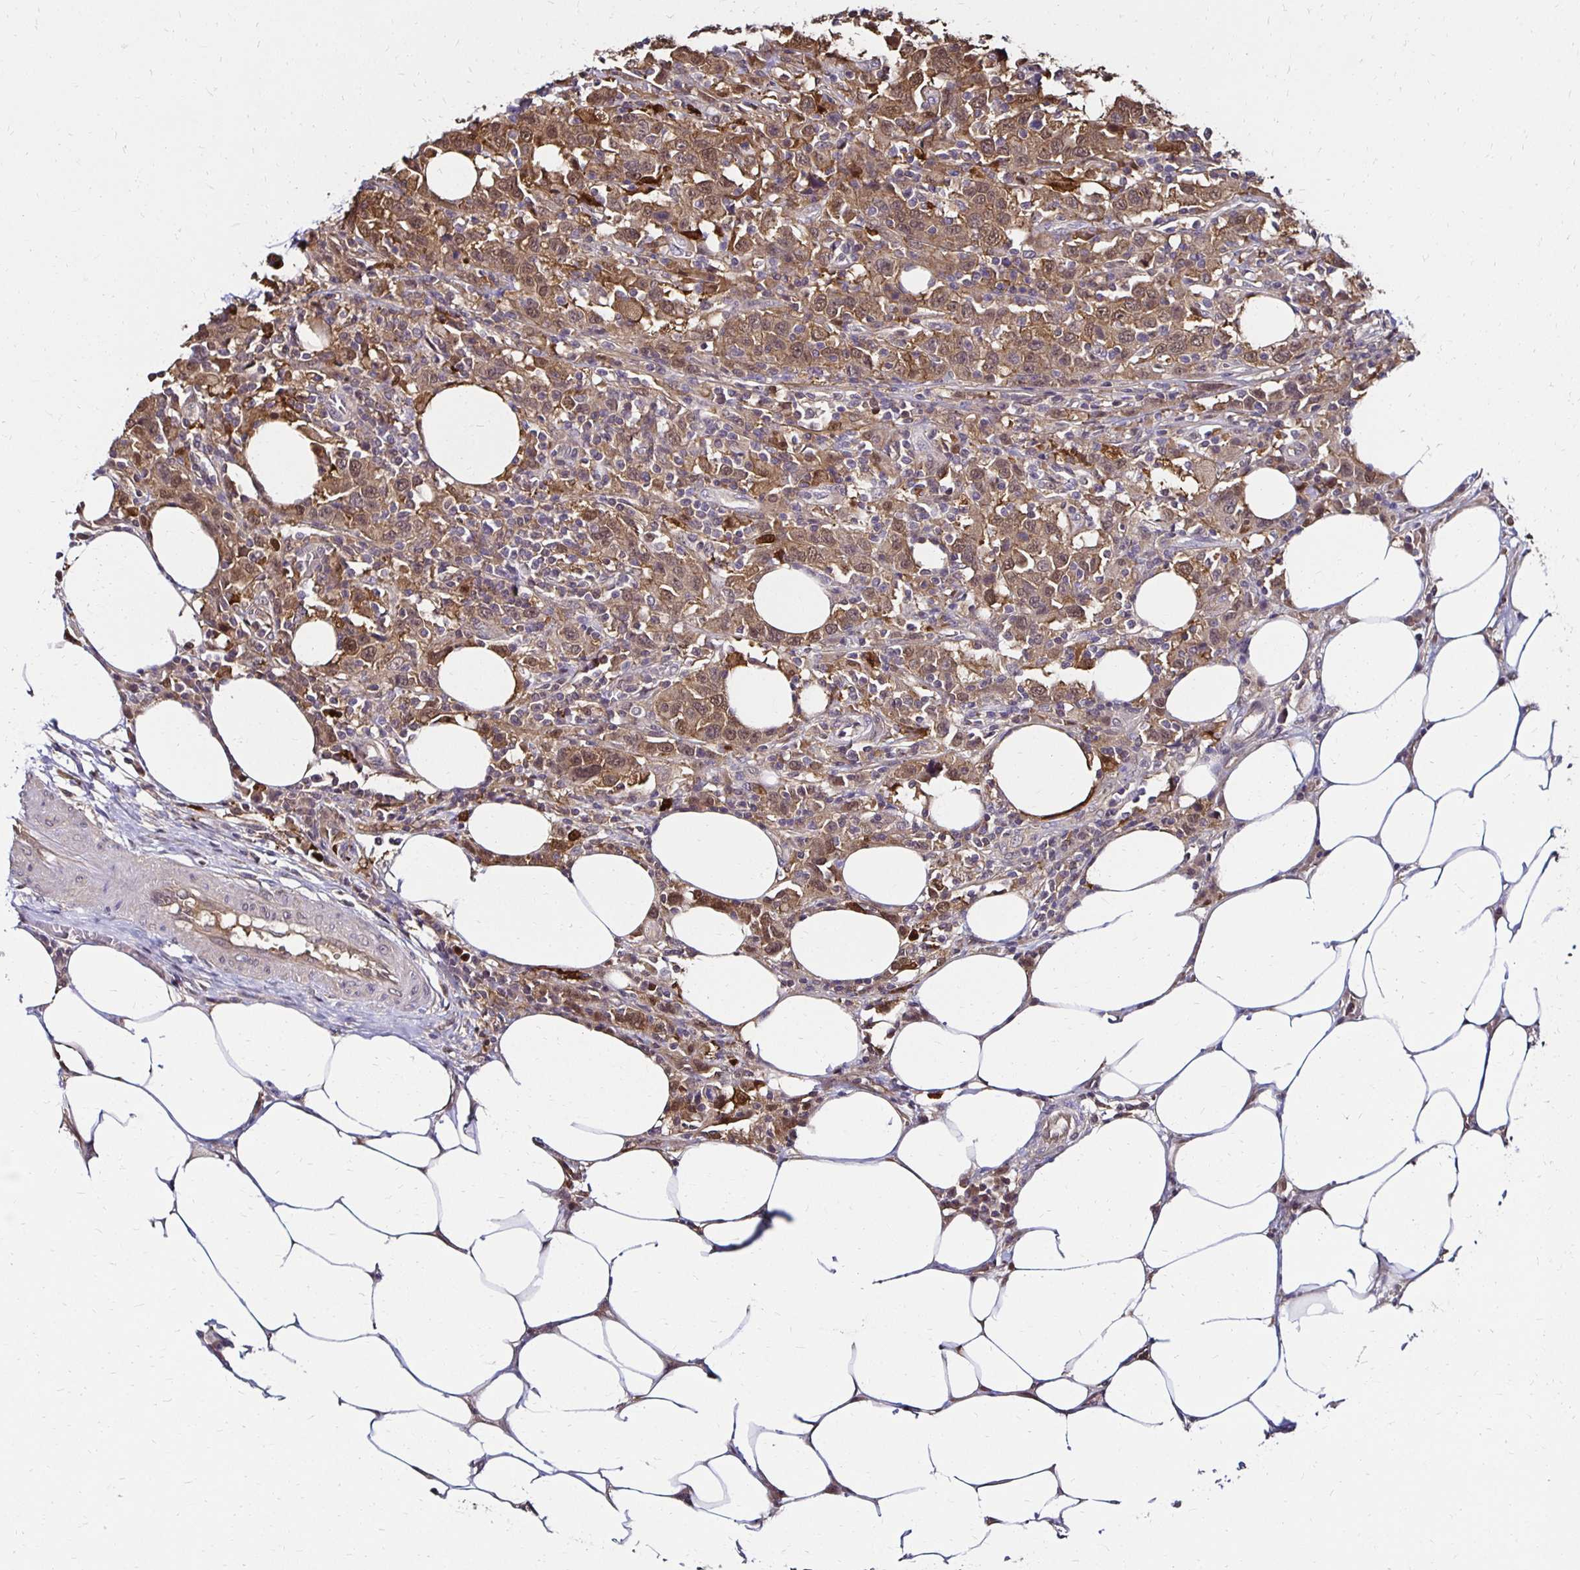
{"staining": {"intensity": "moderate", "quantity": ">75%", "location": "cytoplasmic/membranous,nuclear"}, "tissue": "urothelial cancer", "cell_type": "Tumor cells", "image_type": "cancer", "snomed": [{"axis": "morphology", "description": "Urothelial carcinoma, High grade"}, {"axis": "topography", "description": "Urinary bladder"}], "caption": "Immunohistochemical staining of human urothelial cancer displays medium levels of moderate cytoplasmic/membranous and nuclear protein staining in approximately >75% of tumor cells.", "gene": "TXN", "patient": {"sex": "male", "age": 61}}